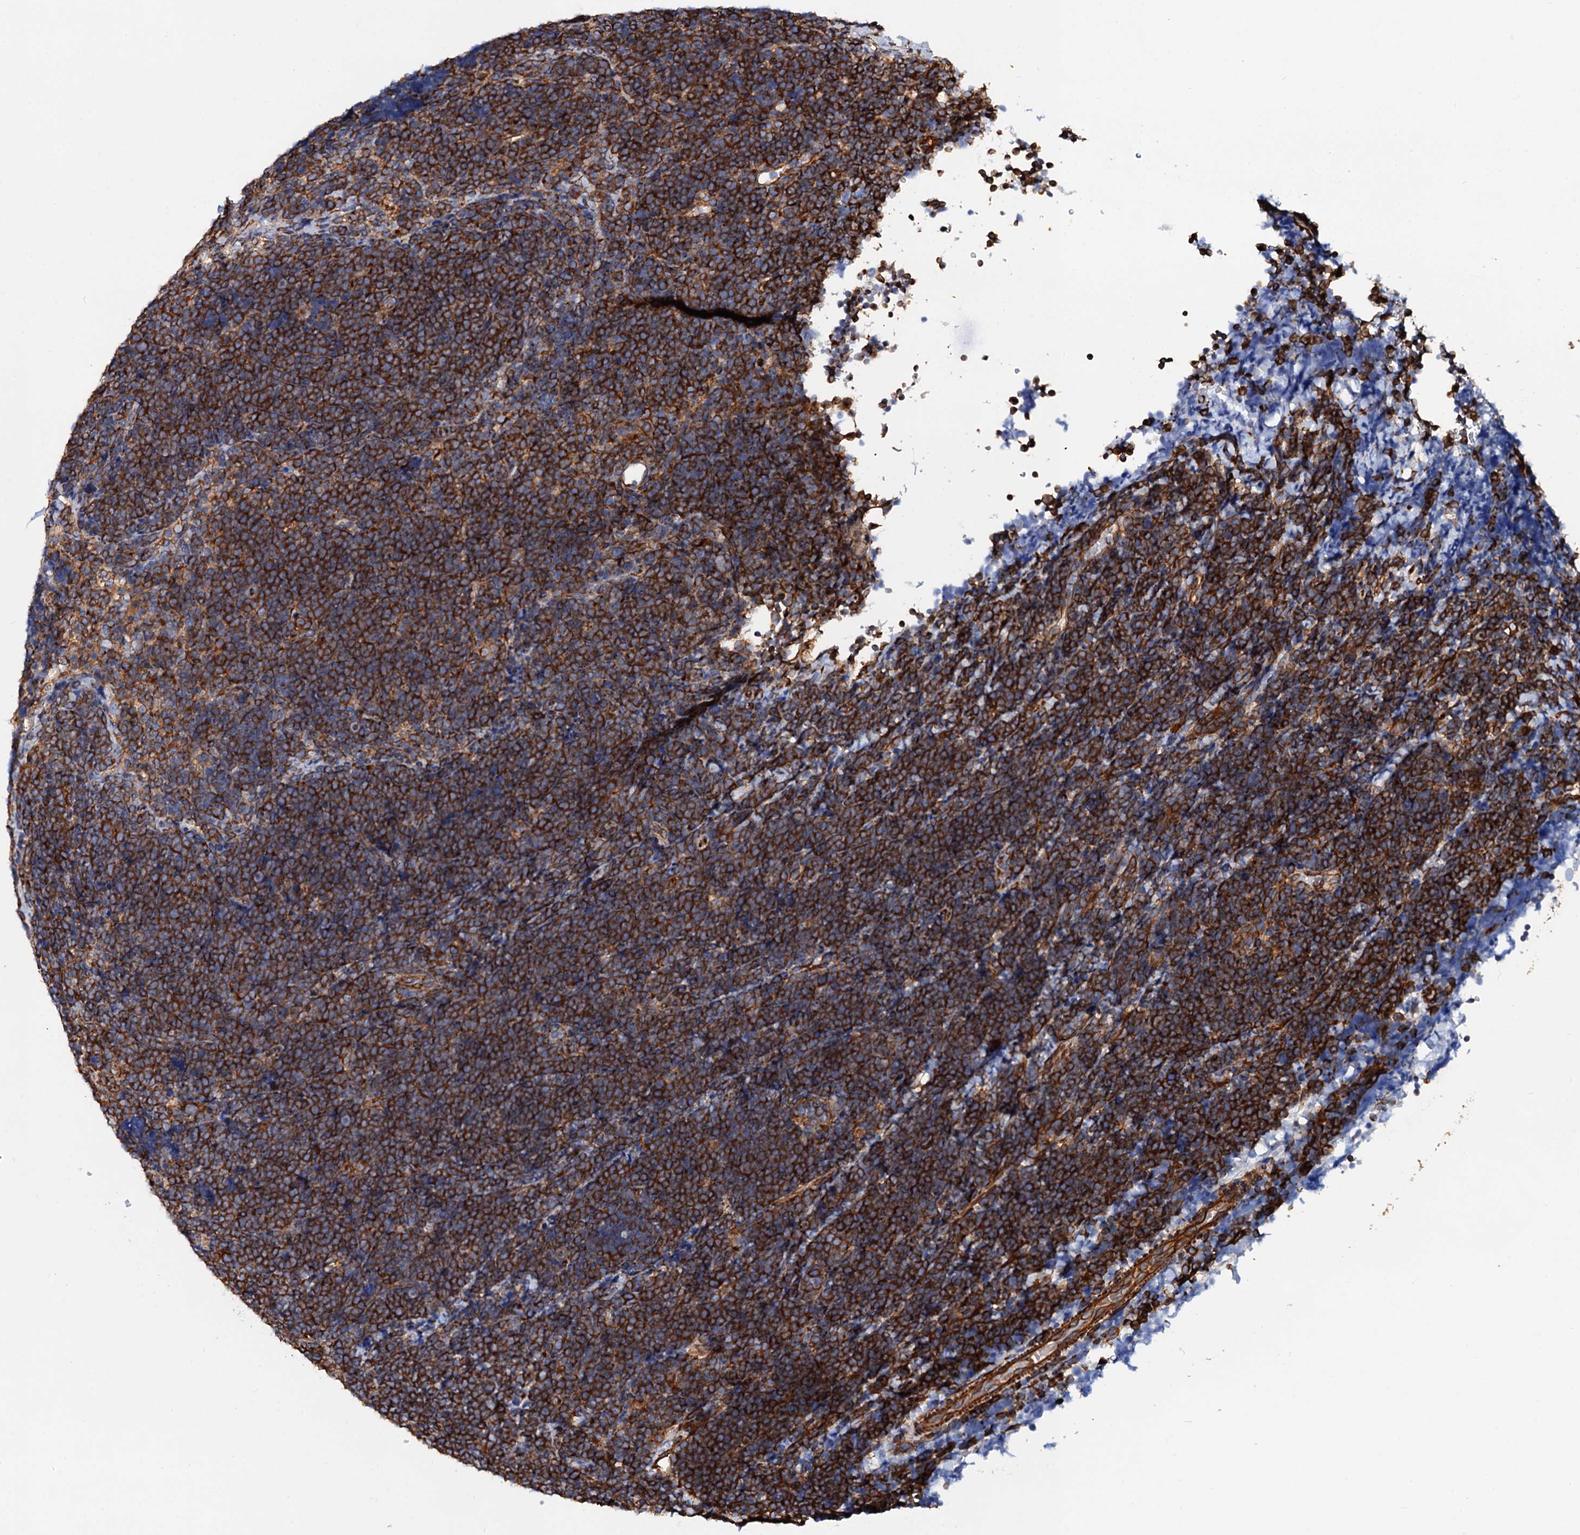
{"staining": {"intensity": "strong", "quantity": ">75%", "location": "cytoplasmic/membranous"}, "tissue": "lymphoma", "cell_type": "Tumor cells", "image_type": "cancer", "snomed": [{"axis": "morphology", "description": "Malignant lymphoma, non-Hodgkin's type, High grade"}, {"axis": "topography", "description": "Lymph node"}], "caption": "High-magnification brightfield microscopy of malignant lymphoma, non-Hodgkin's type (high-grade) stained with DAB (3,3'-diaminobenzidine) (brown) and counterstained with hematoxylin (blue). tumor cells exhibit strong cytoplasmic/membranous staining is seen in approximately>75% of cells.", "gene": "ZDHHC18", "patient": {"sex": "male", "age": 13}}